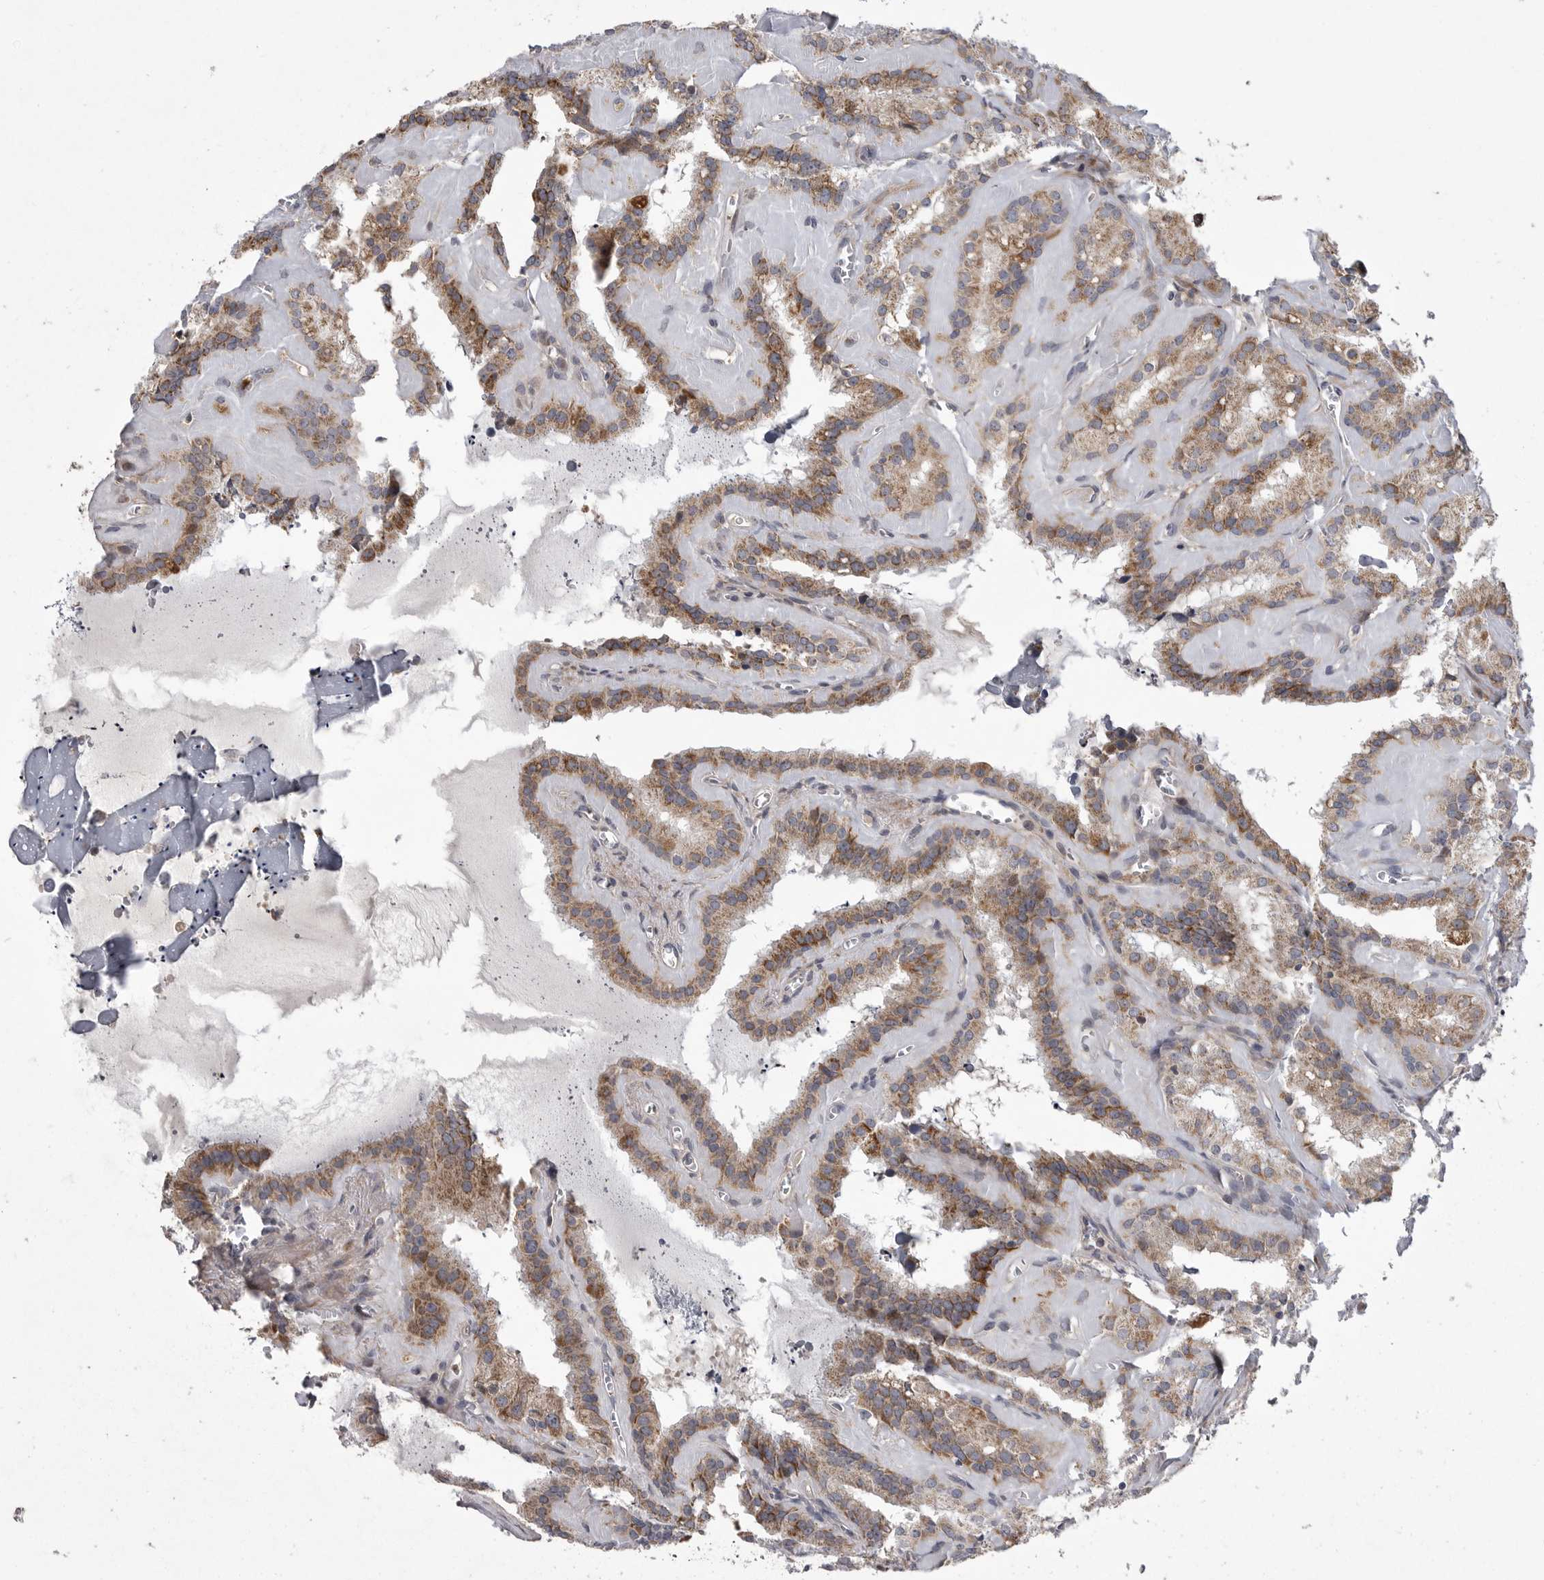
{"staining": {"intensity": "moderate", "quantity": ">75%", "location": "cytoplasmic/membranous"}, "tissue": "seminal vesicle", "cell_type": "Glandular cells", "image_type": "normal", "snomed": [{"axis": "morphology", "description": "Normal tissue, NOS"}, {"axis": "topography", "description": "Prostate"}, {"axis": "topography", "description": "Seminal veicle"}], "caption": "Glandular cells display medium levels of moderate cytoplasmic/membranous positivity in approximately >75% of cells in benign seminal vesicle. (DAB (3,3'-diaminobenzidine) IHC, brown staining for protein, blue staining for nuclei).", "gene": "CRP", "patient": {"sex": "male", "age": 59}}